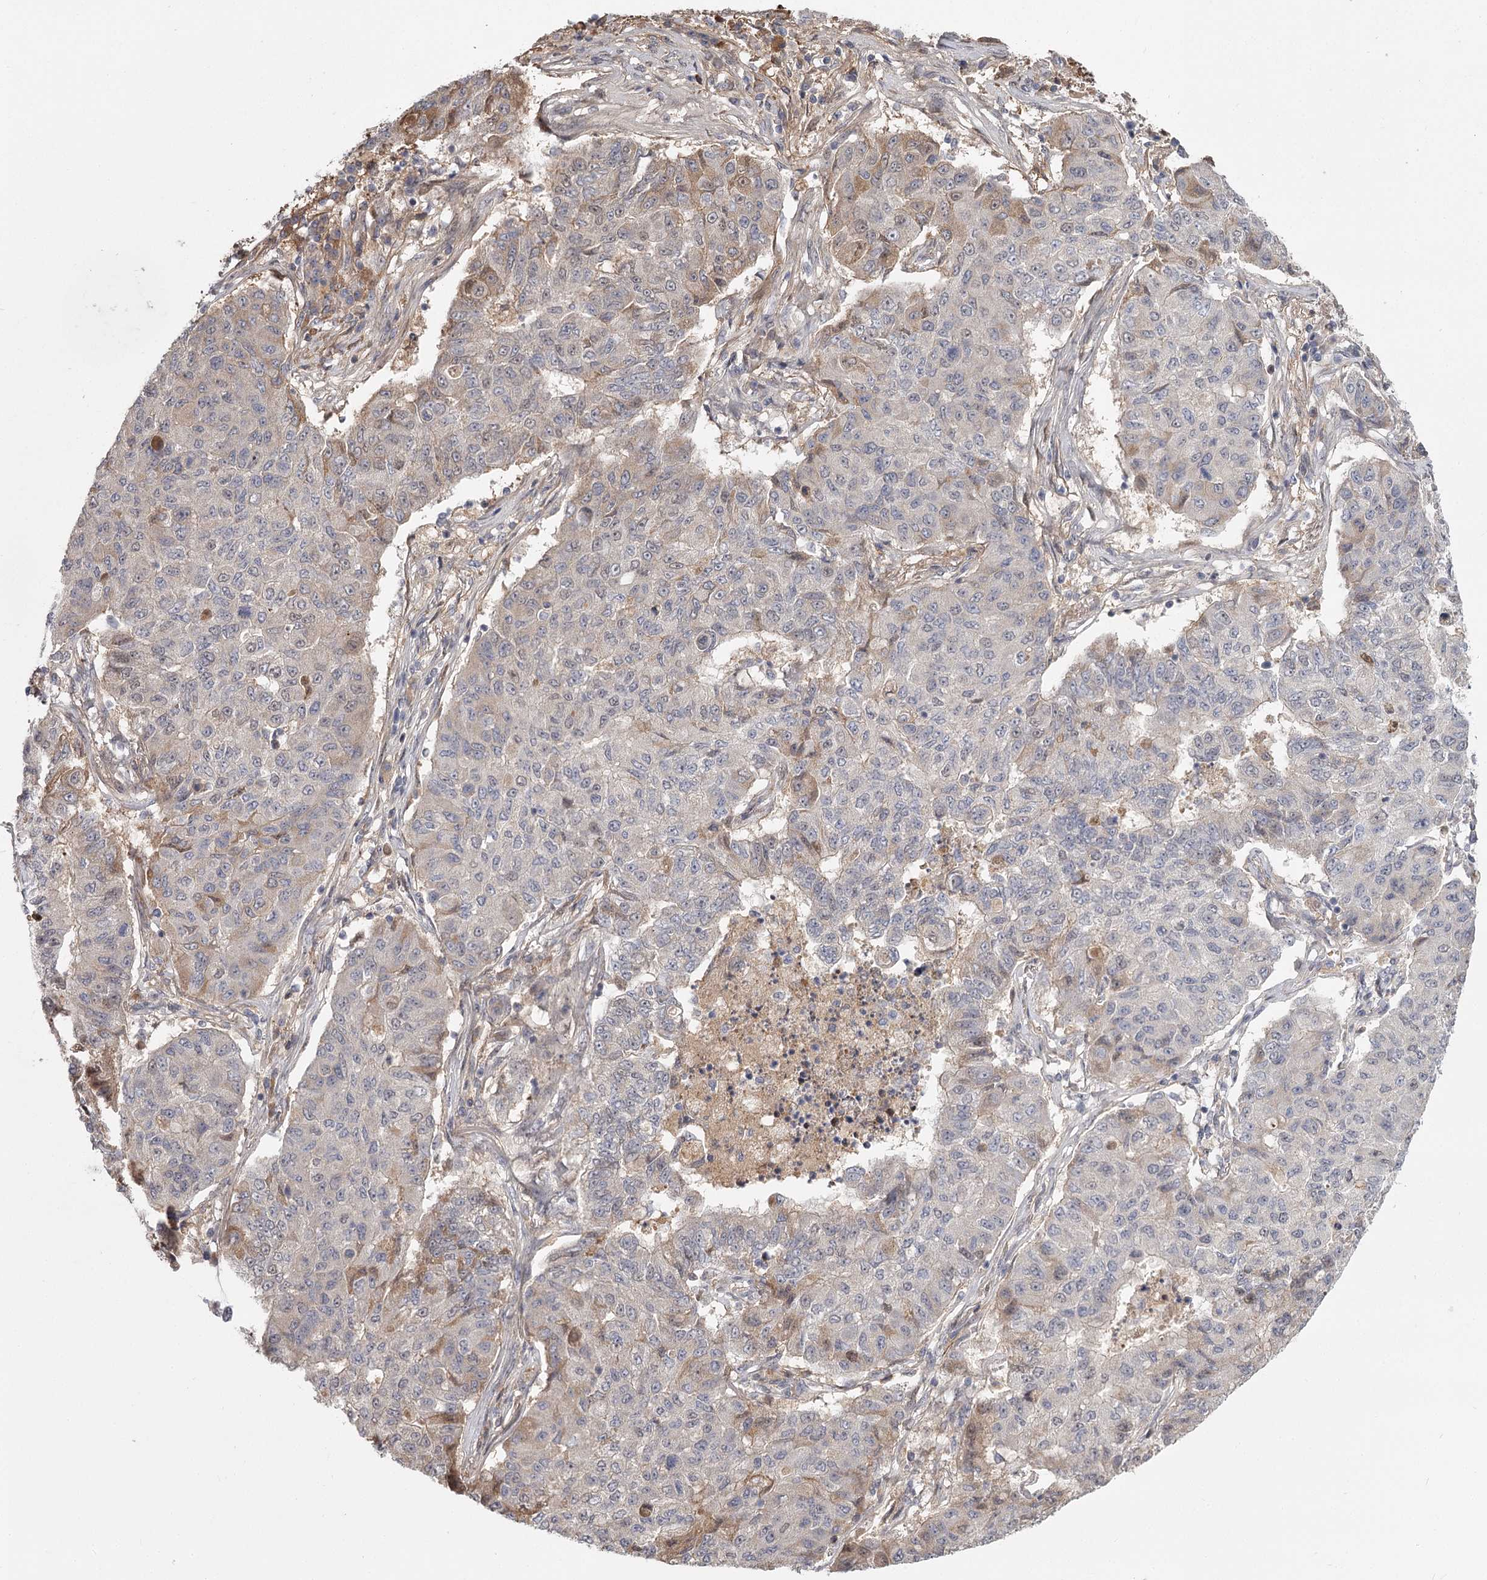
{"staining": {"intensity": "moderate", "quantity": "<25%", "location": "cytoplasmic/membranous"}, "tissue": "lung cancer", "cell_type": "Tumor cells", "image_type": "cancer", "snomed": [{"axis": "morphology", "description": "Squamous cell carcinoma, NOS"}, {"axis": "topography", "description": "Lung"}], "caption": "Protein staining of lung cancer tissue reveals moderate cytoplasmic/membranous expression in about <25% of tumor cells.", "gene": "DHRS9", "patient": {"sex": "male", "age": 74}}